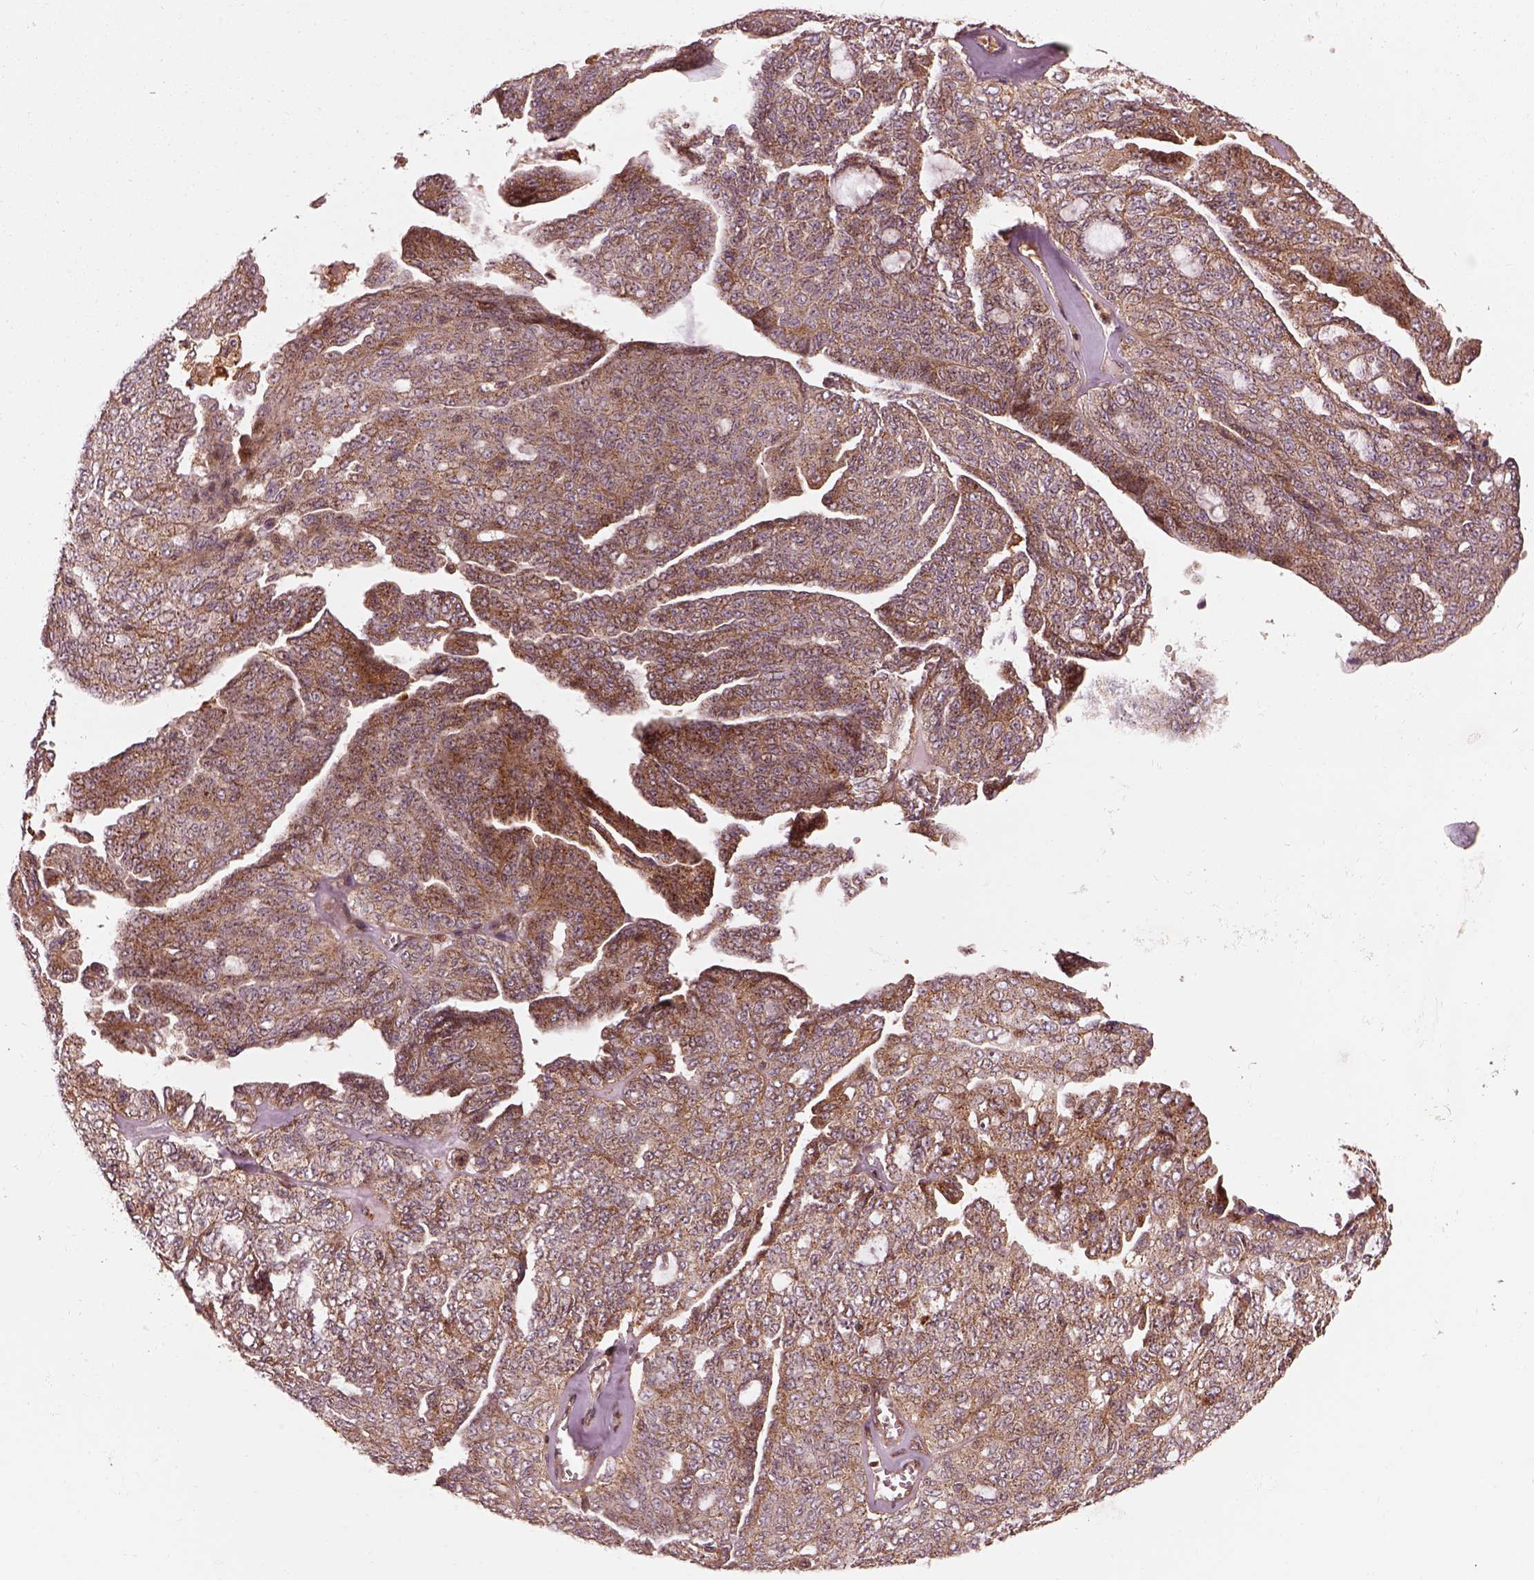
{"staining": {"intensity": "moderate", "quantity": ">75%", "location": "cytoplasmic/membranous"}, "tissue": "ovarian cancer", "cell_type": "Tumor cells", "image_type": "cancer", "snomed": [{"axis": "morphology", "description": "Cystadenocarcinoma, serous, NOS"}, {"axis": "topography", "description": "Ovary"}], "caption": "Immunohistochemistry (IHC) photomicrograph of neoplastic tissue: human ovarian cancer (serous cystadenocarcinoma) stained using IHC shows medium levels of moderate protein expression localized specifically in the cytoplasmic/membranous of tumor cells, appearing as a cytoplasmic/membranous brown color.", "gene": "WASHC2A", "patient": {"sex": "female", "age": 71}}